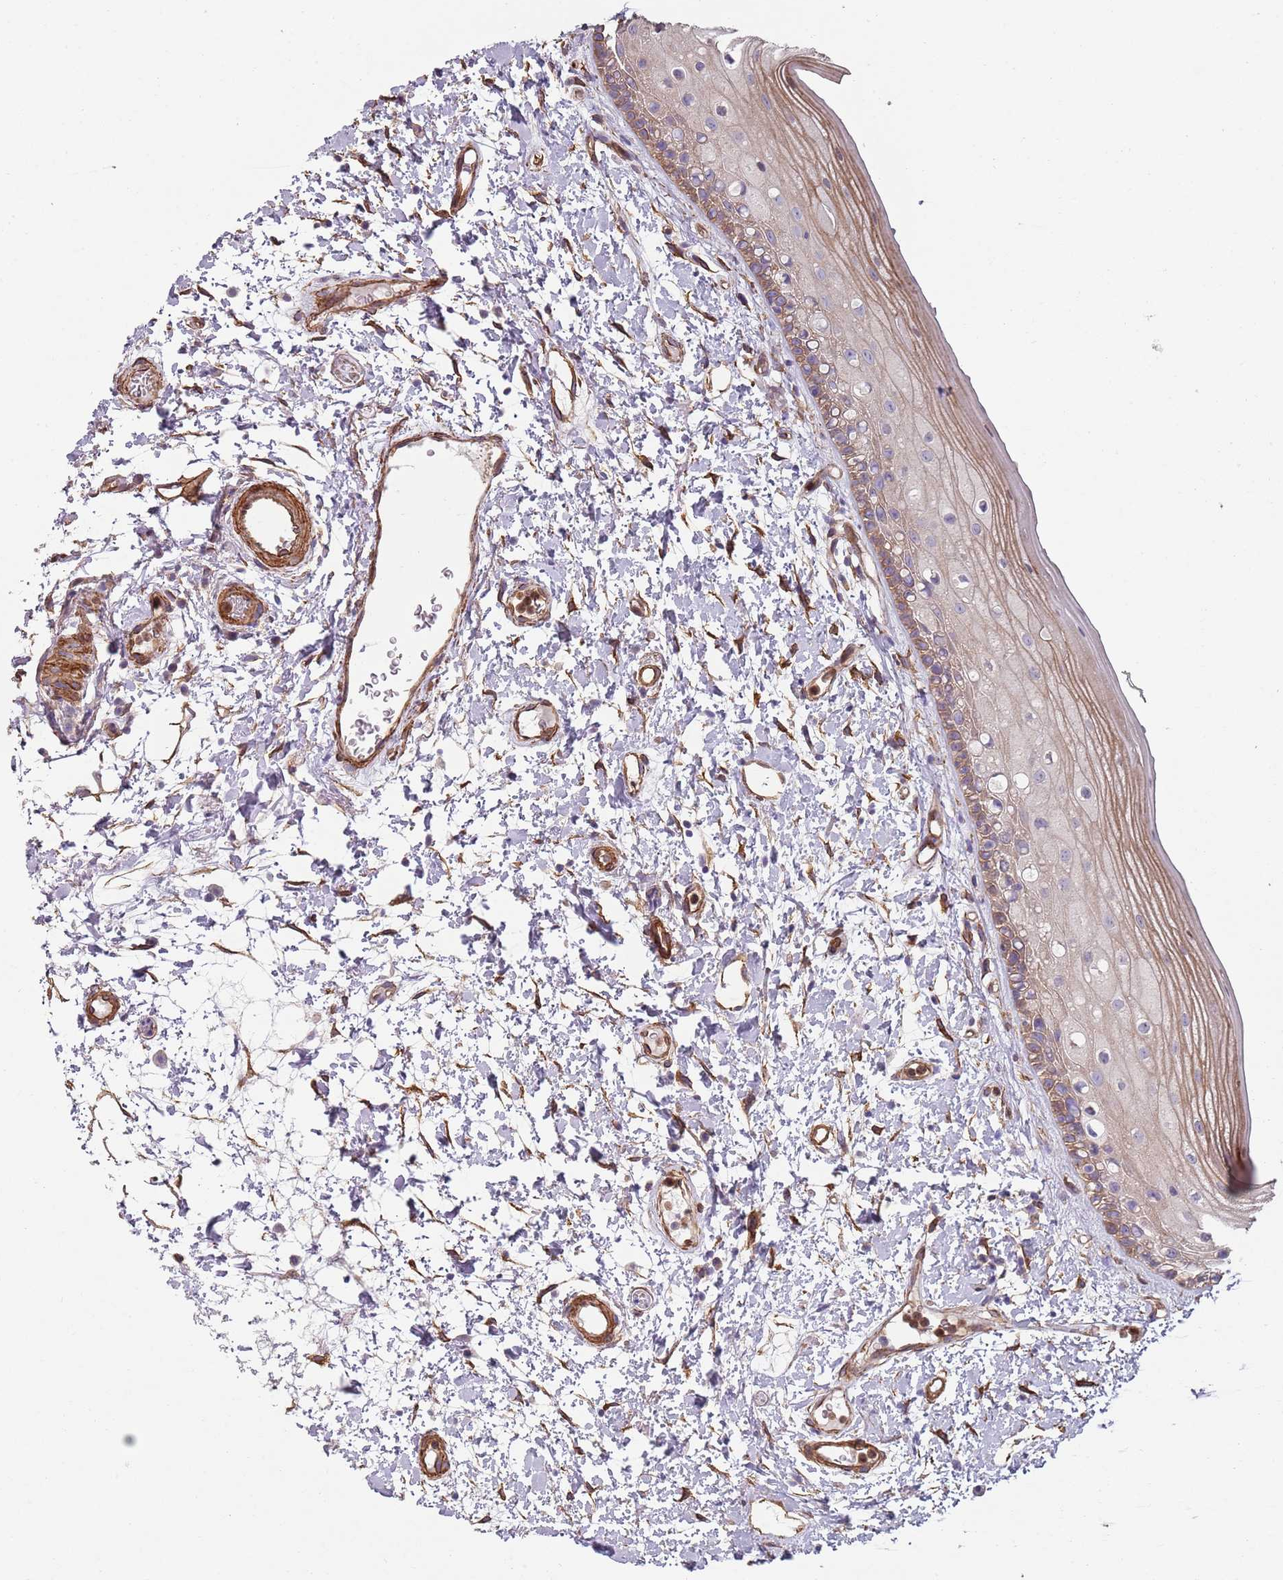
{"staining": {"intensity": "moderate", "quantity": "<25%", "location": "cytoplasmic/membranous"}, "tissue": "oral mucosa", "cell_type": "Squamous epithelial cells", "image_type": "normal", "snomed": [{"axis": "morphology", "description": "Normal tissue, NOS"}, {"axis": "topography", "description": "Oral tissue"}], "caption": "Brown immunohistochemical staining in benign human oral mucosa demonstrates moderate cytoplasmic/membranous positivity in about <25% of squamous epithelial cells. Nuclei are stained in blue.", "gene": "PHLPP2", "patient": {"sex": "female", "age": 76}}